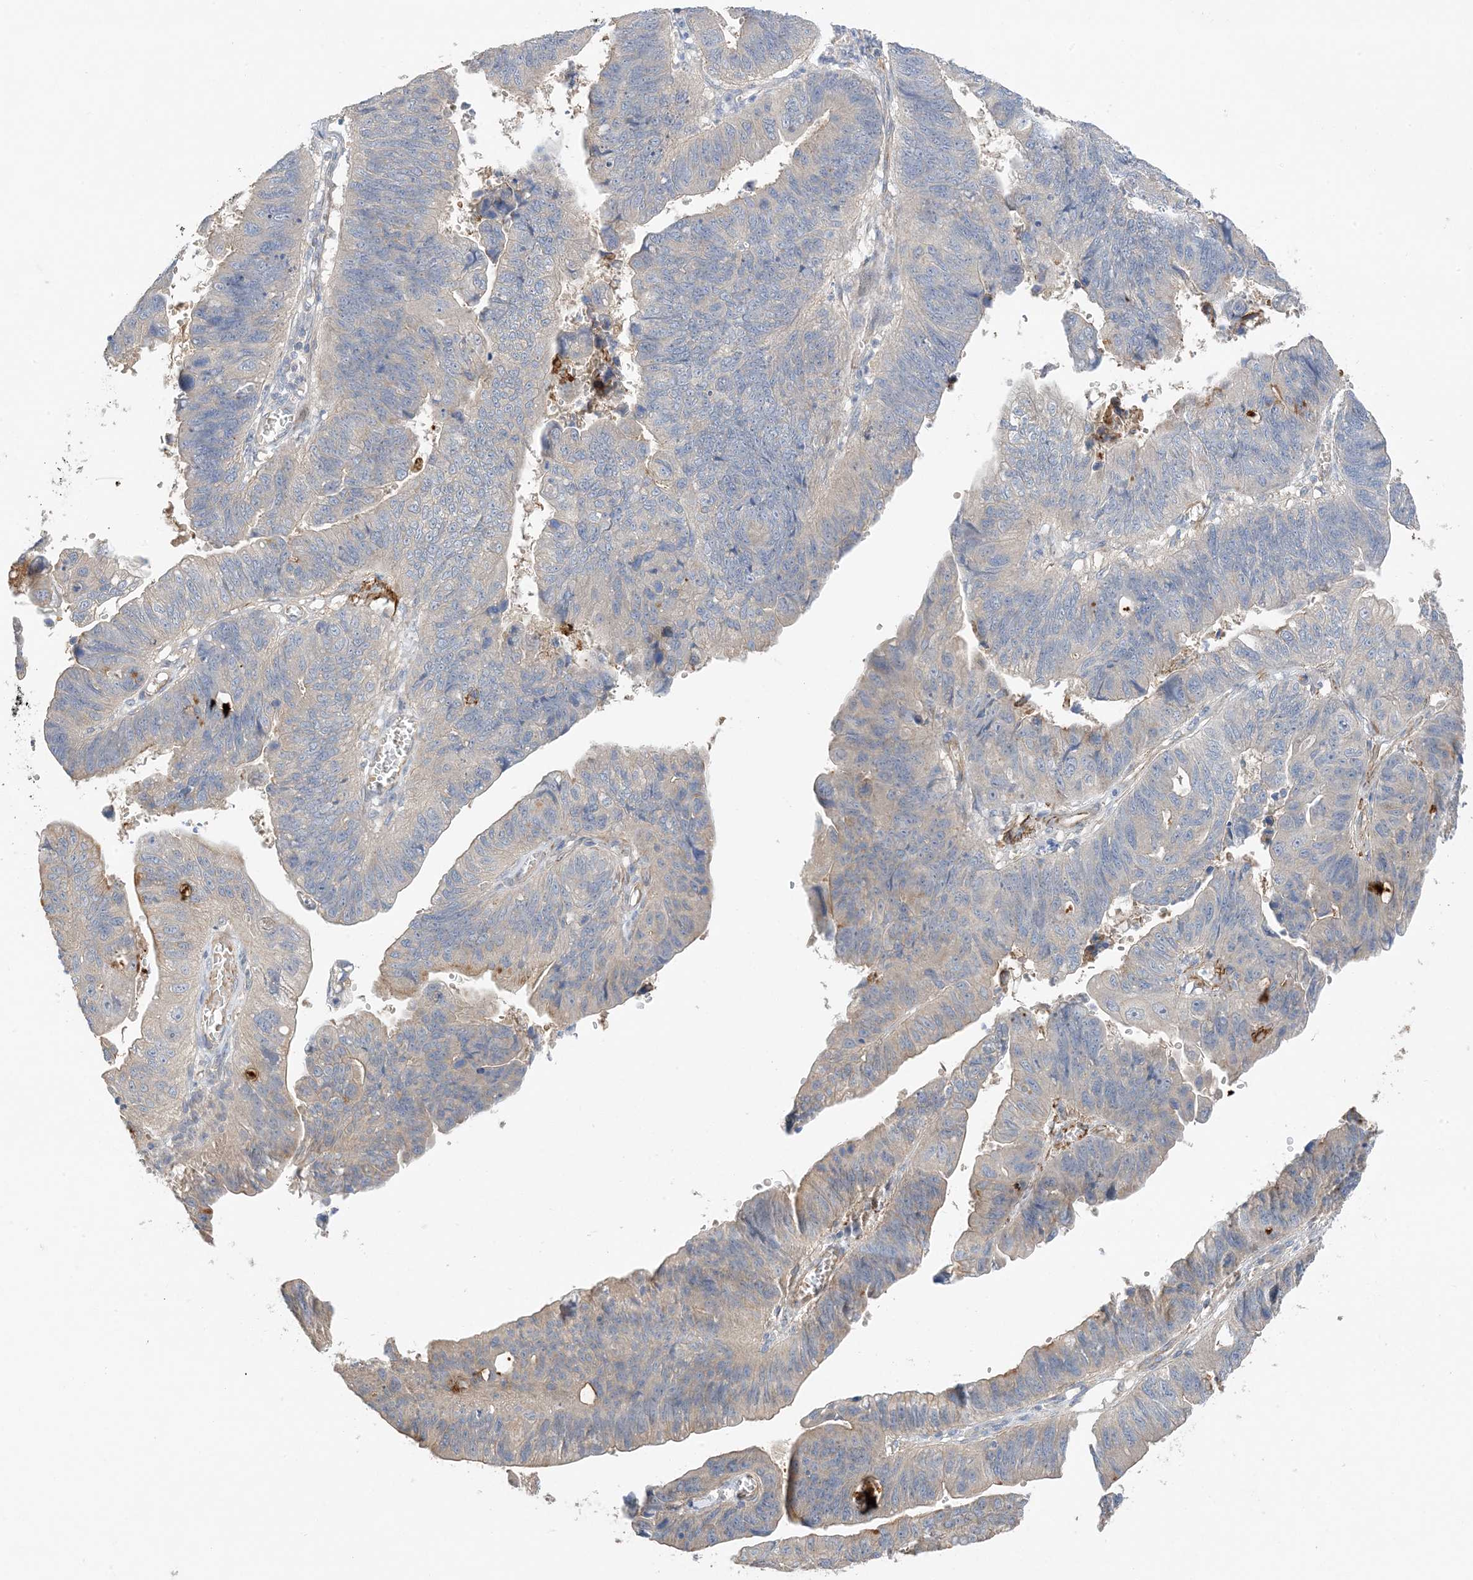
{"staining": {"intensity": "weak", "quantity": "<25%", "location": "cytoplasmic/membranous"}, "tissue": "stomach cancer", "cell_type": "Tumor cells", "image_type": "cancer", "snomed": [{"axis": "morphology", "description": "Adenocarcinoma, NOS"}, {"axis": "topography", "description": "Stomach"}], "caption": "Tumor cells show no significant staining in adenocarcinoma (stomach). (Immunohistochemistry, brightfield microscopy, high magnification).", "gene": "KIFBP", "patient": {"sex": "male", "age": 59}}